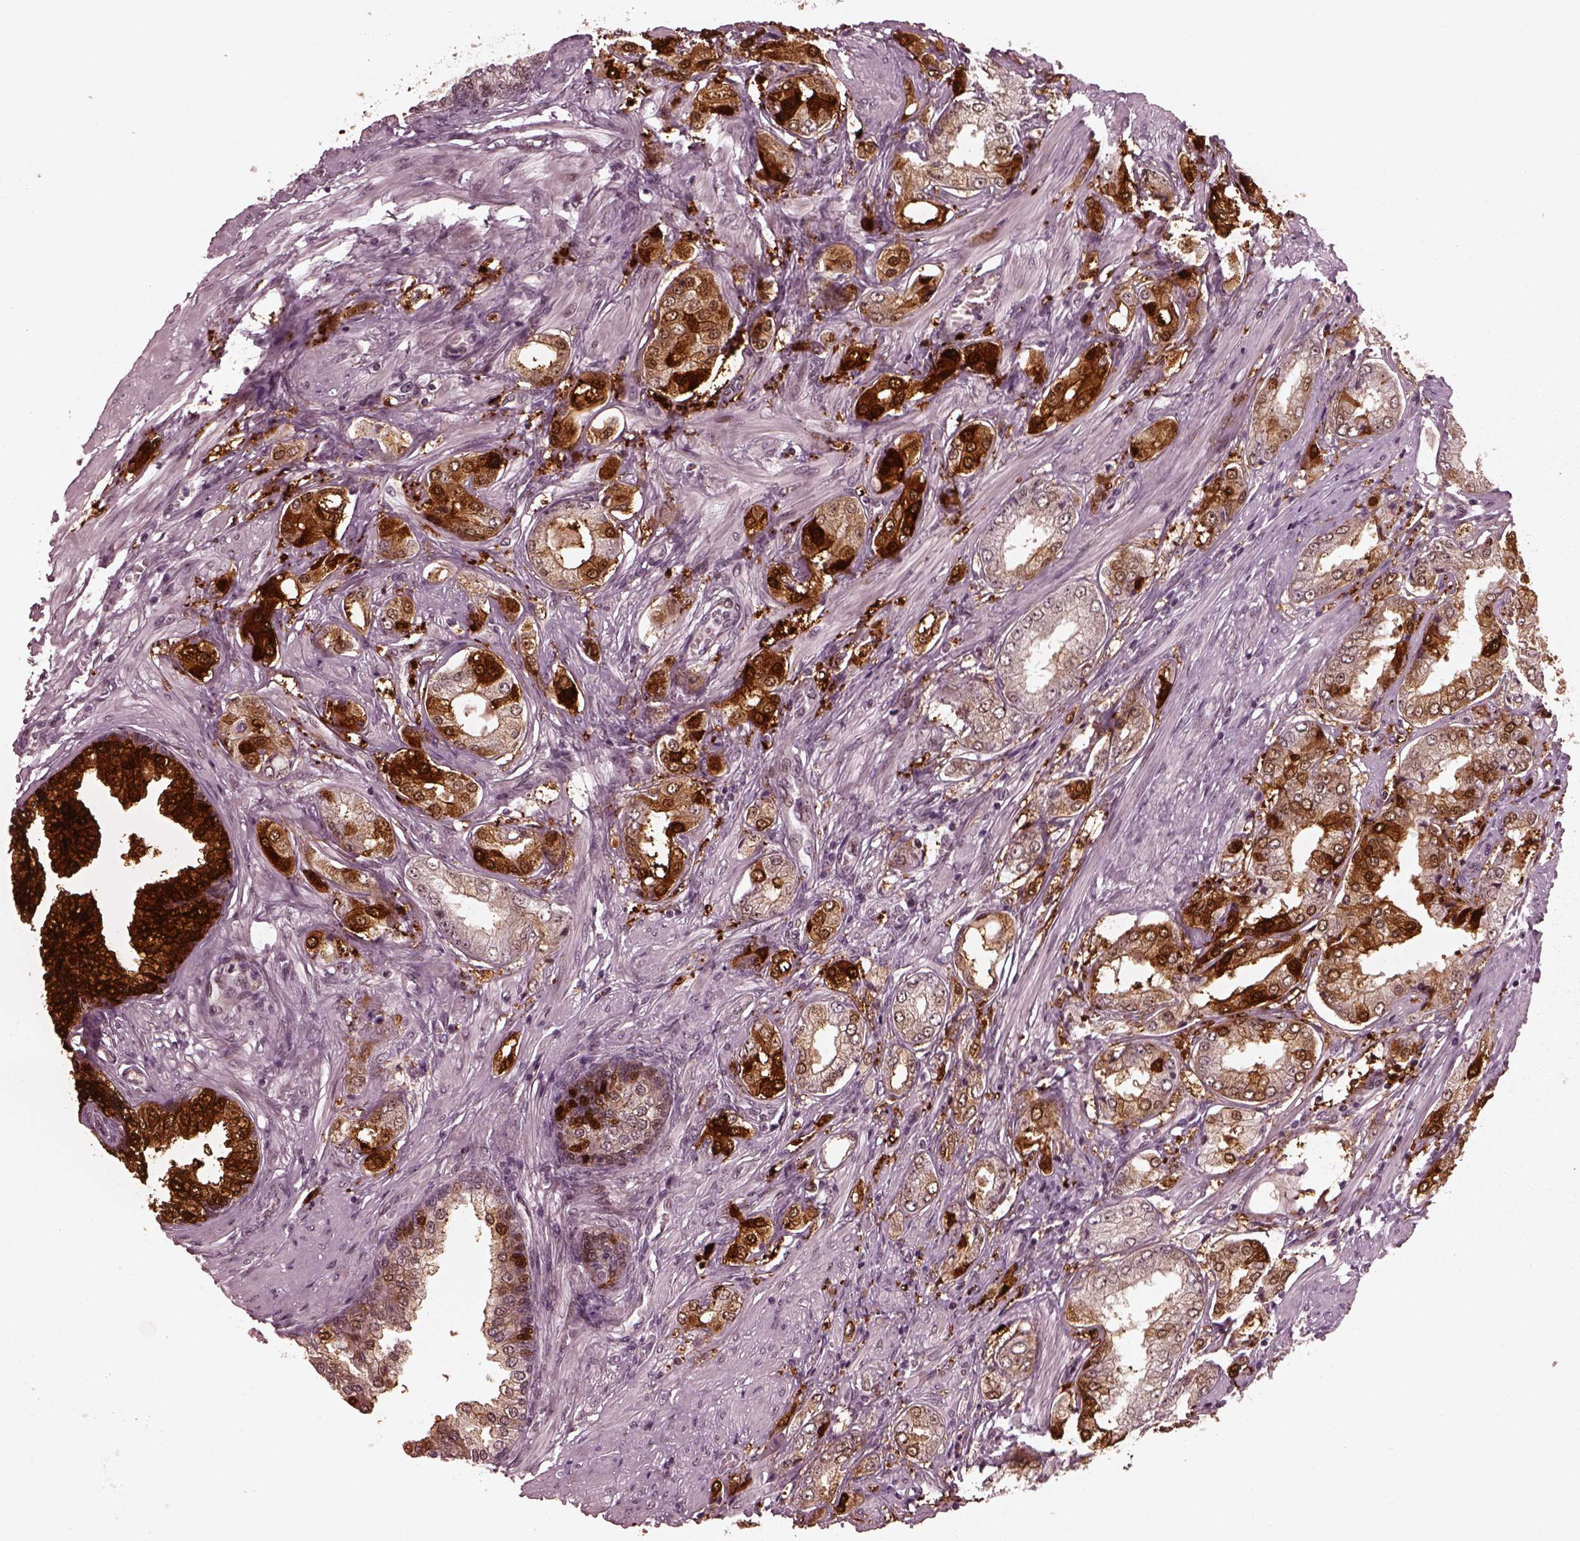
{"staining": {"intensity": "strong", "quantity": "25%-75%", "location": "cytoplasmic/membranous,nuclear"}, "tissue": "prostate cancer", "cell_type": "Tumor cells", "image_type": "cancer", "snomed": [{"axis": "morphology", "description": "Adenocarcinoma, NOS"}, {"axis": "topography", "description": "Prostate"}], "caption": "The micrograph exhibits a brown stain indicating the presence of a protein in the cytoplasmic/membranous and nuclear of tumor cells in prostate cancer. (brown staining indicates protein expression, while blue staining denotes nuclei).", "gene": "TRIB3", "patient": {"sex": "male", "age": 63}}